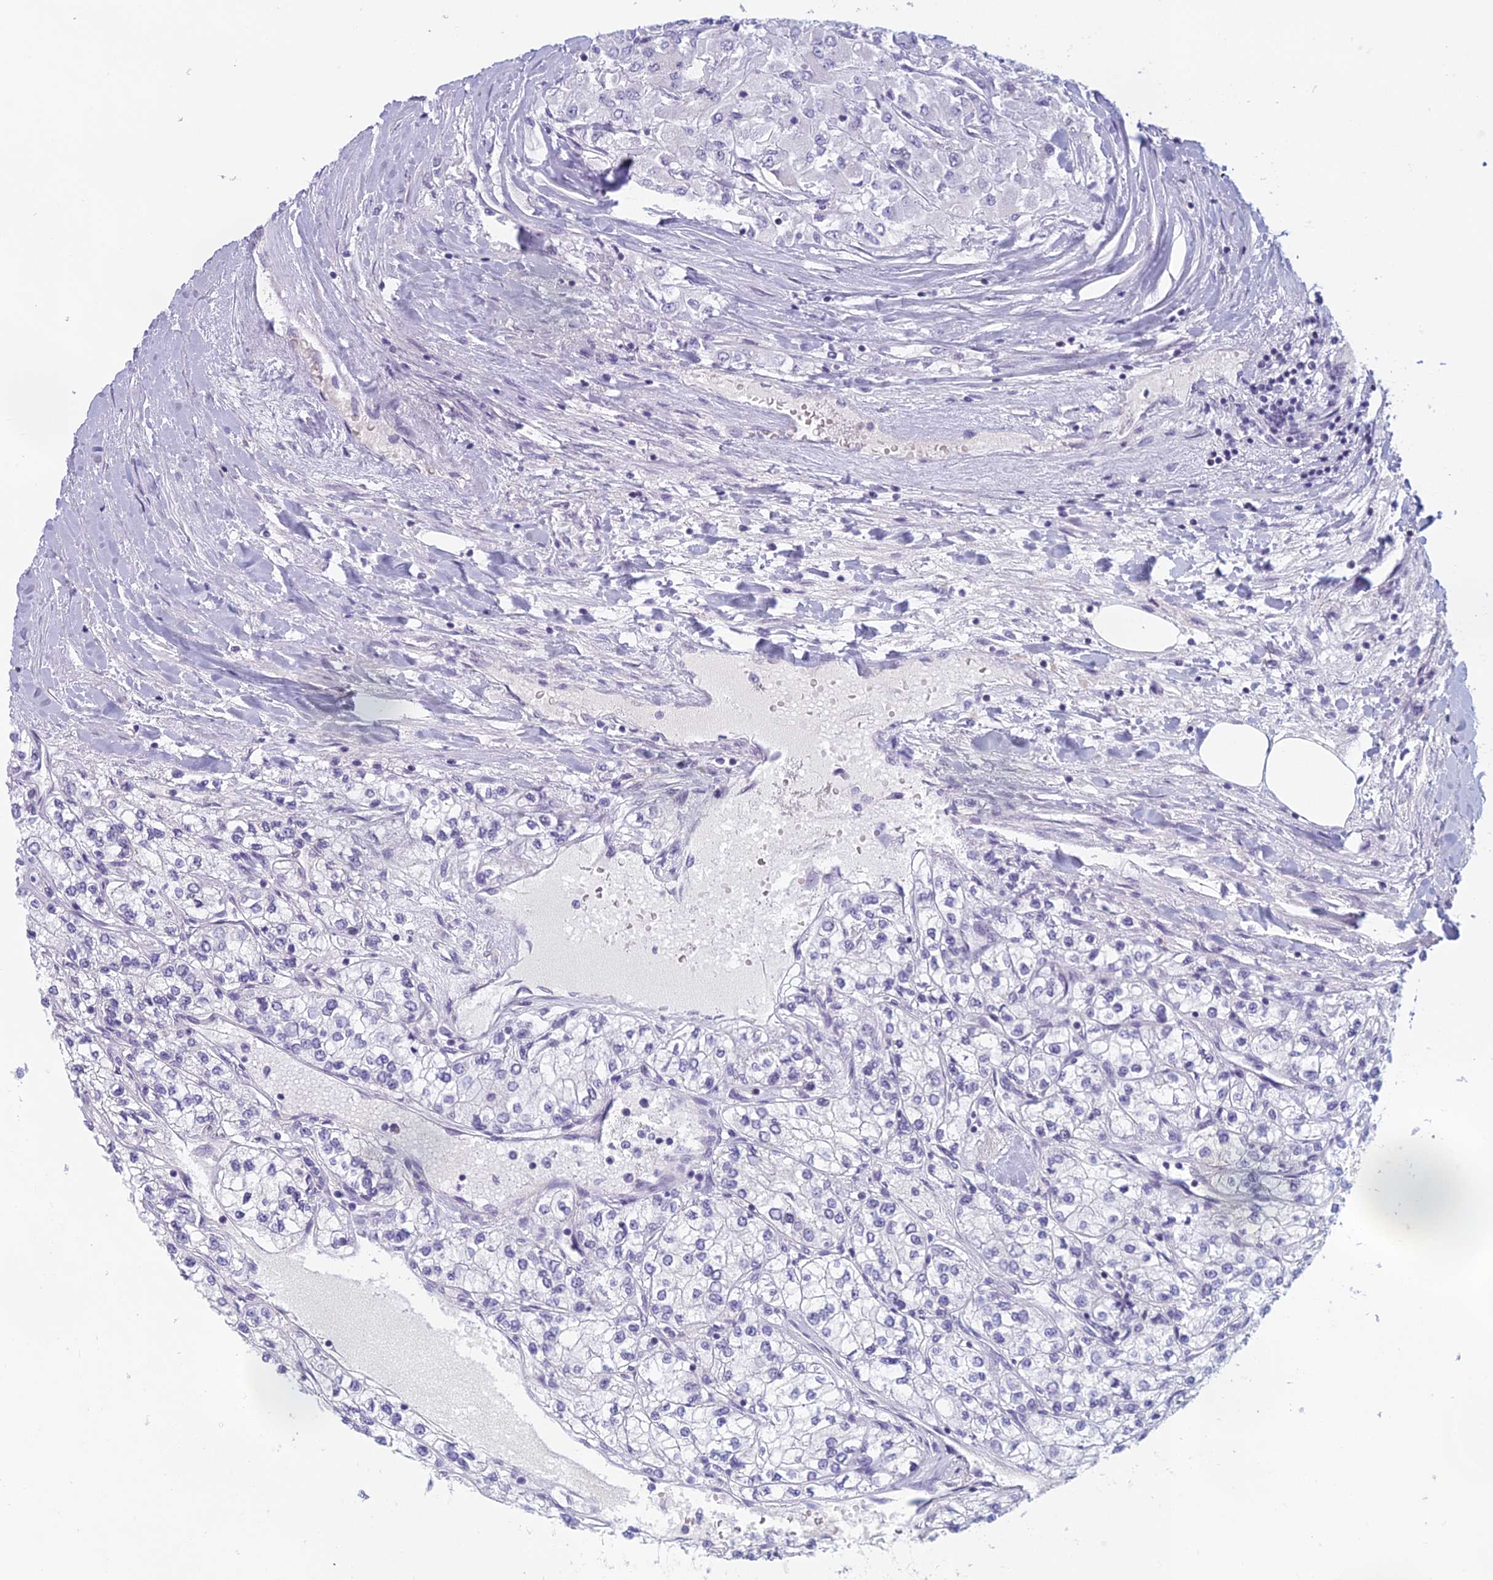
{"staining": {"intensity": "negative", "quantity": "none", "location": "none"}, "tissue": "renal cancer", "cell_type": "Tumor cells", "image_type": "cancer", "snomed": [{"axis": "morphology", "description": "Adenocarcinoma, NOS"}, {"axis": "topography", "description": "Kidney"}], "caption": "High magnification brightfield microscopy of adenocarcinoma (renal) stained with DAB (brown) and counterstained with hematoxylin (blue): tumor cells show no significant positivity.", "gene": "RGS17", "patient": {"sex": "male", "age": 80}}